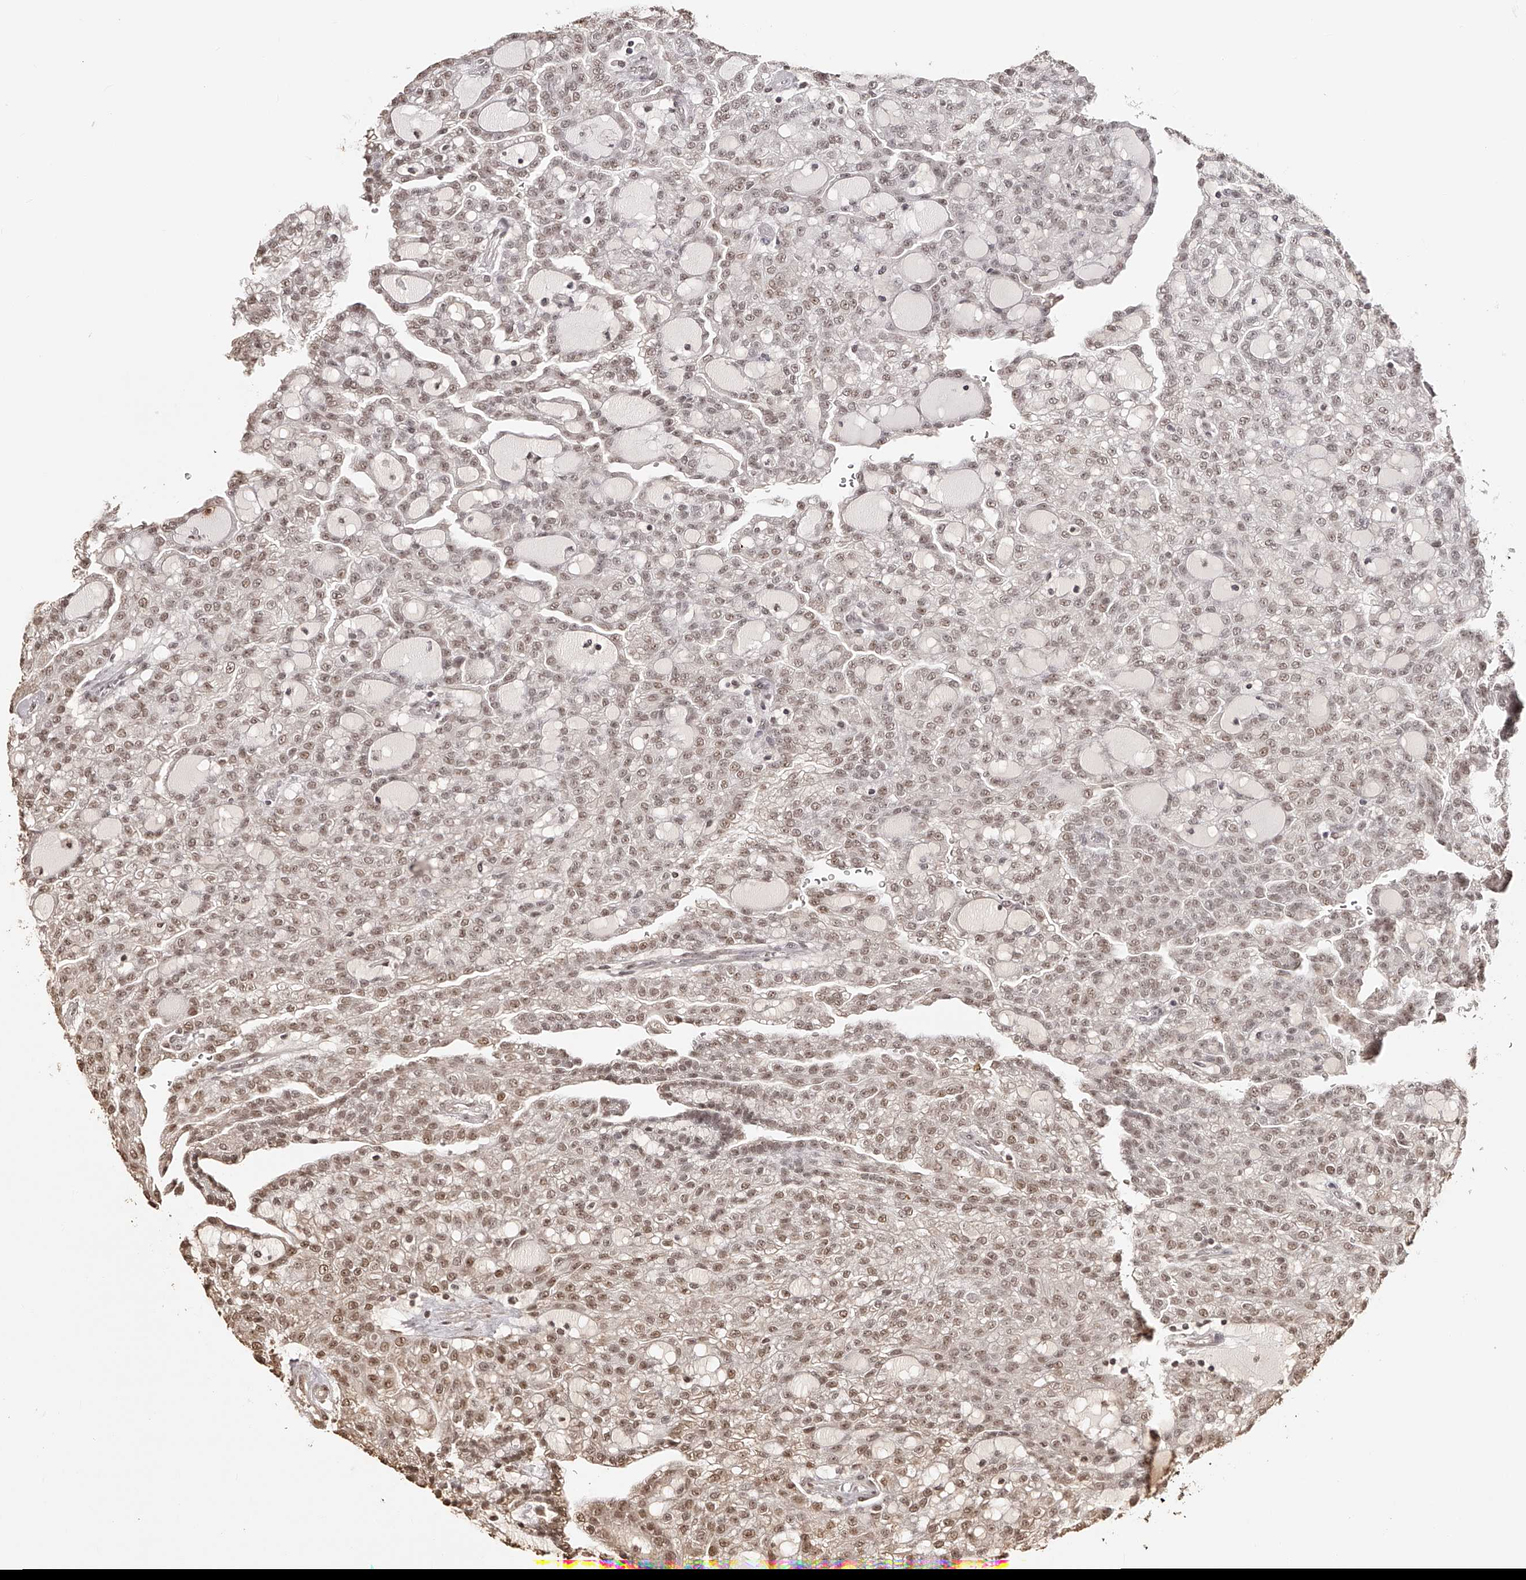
{"staining": {"intensity": "weak", "quantity": ">75%", "location": "nuclear"}, "tissue": "renal cancer", "cell_type": "Tumor cells", "image_type": "cancer", "snomed": [{"axis": "morphology", "description": "Adenocarcinoma, NOS"}, {"axis": "topography", "description": "Kidney"}], "caption": "Renal cancer tissue demonstrates weak nuclear expression in approximately >75% of tumor cells, visualized by immunohistochemistry.", "gene": "ZNF503", "patient": {"sex": "male", "age": 63}}